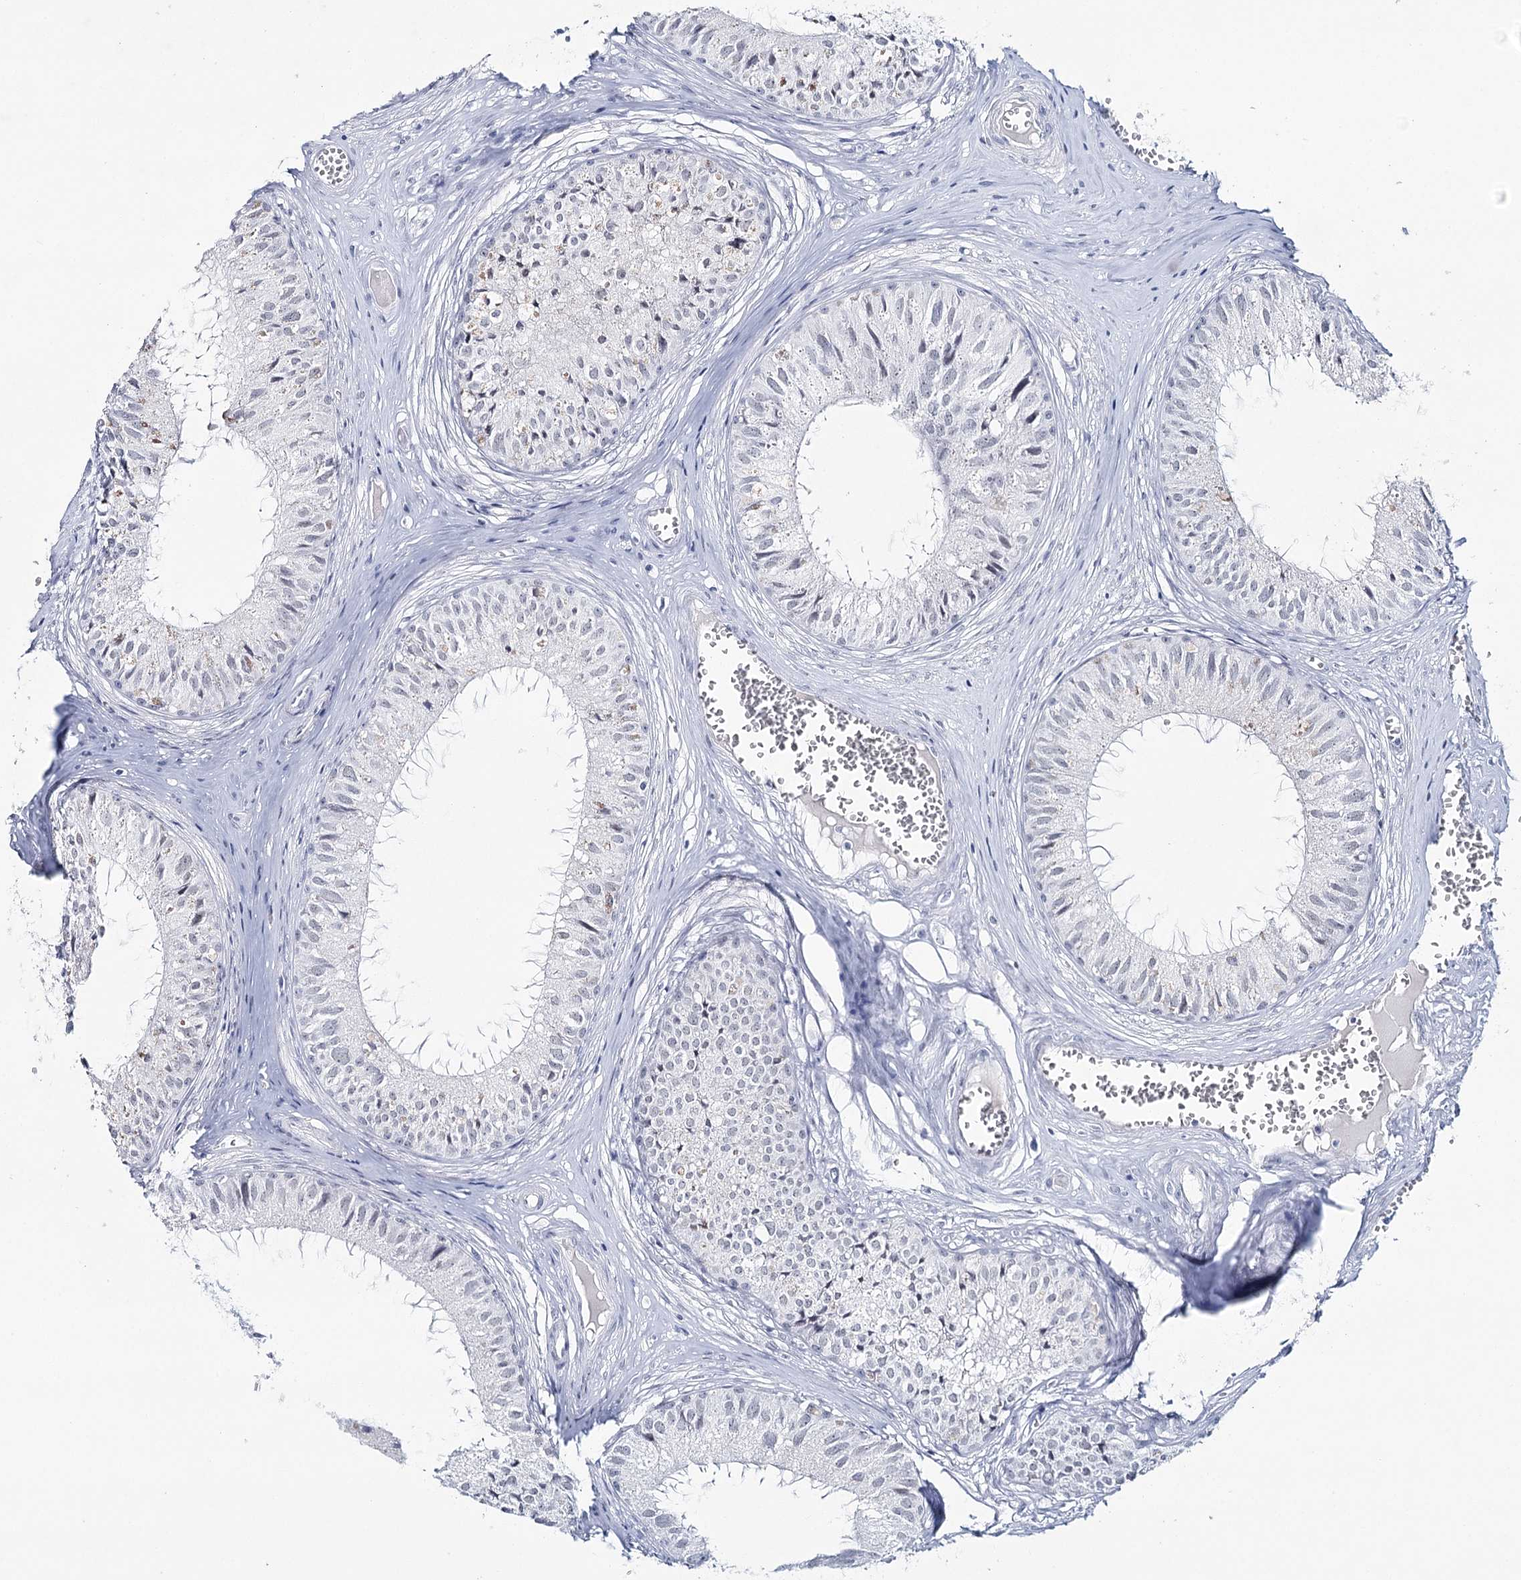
{"staining": {"intensity": "weak", "quantity": "25%-75%", "location": "nuclear"}, "tissue": "epididymis", "cell_type": "Glandular cells", "image_type": "normal", "snomed": [{"axis": "morphology", "description": "Normal tissue, NOS"}, {"axis": "topography", "description": "Epididymis"}], "caption": "Immunohistochemistry (IHC) histopathology image of normal epididymis: epididymis stained using immunohistochemistry (IHC) displays low levels of weak protein expression localized specifically in the nuclear of glandular cells, appearing as a nuclear brown color.", "gene": "ZC3H8", "patient": {"sex": "male", "age": 36}}